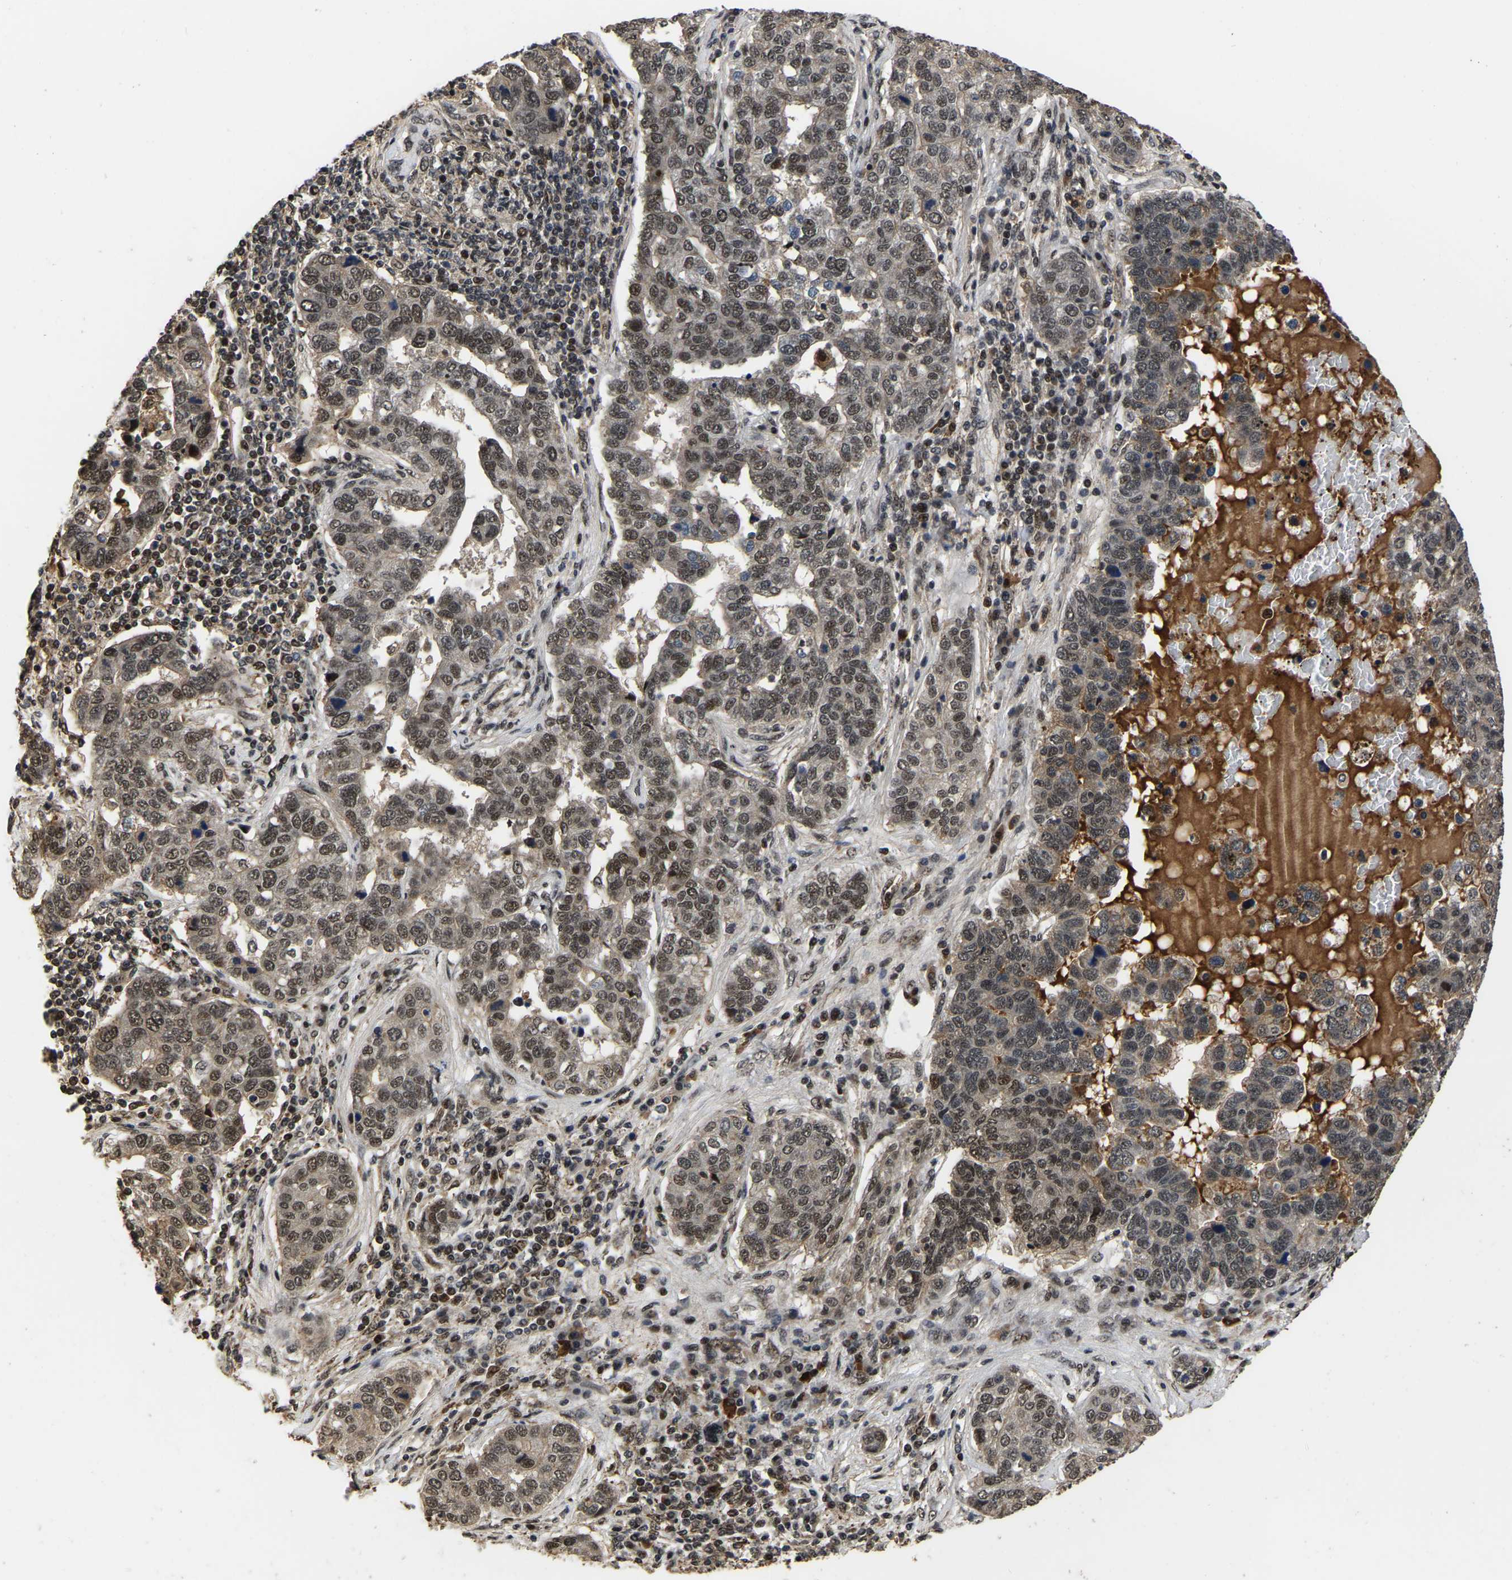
{"staining": {"intensity": "weak", "quantity": ">75%", "location": "nuclear"}, "tissue": "pancreatic cancer", "cell_type": "Tumor cells", "image_type": "cancer", "snomed": [{"axis": "morphology", "description": "Adenocarcinoma, NOS"}, {"axis": "topography", "description": "Pancreas"}], "caption": "An image showing weak nuclear positivity in approximately >75% of tumor cells in pancreatic adenocarcinoma, as visualized by brown immunohistochemical staining.", "gene": "CIAO1", "patient": {"sex": "female", "age": 61}}